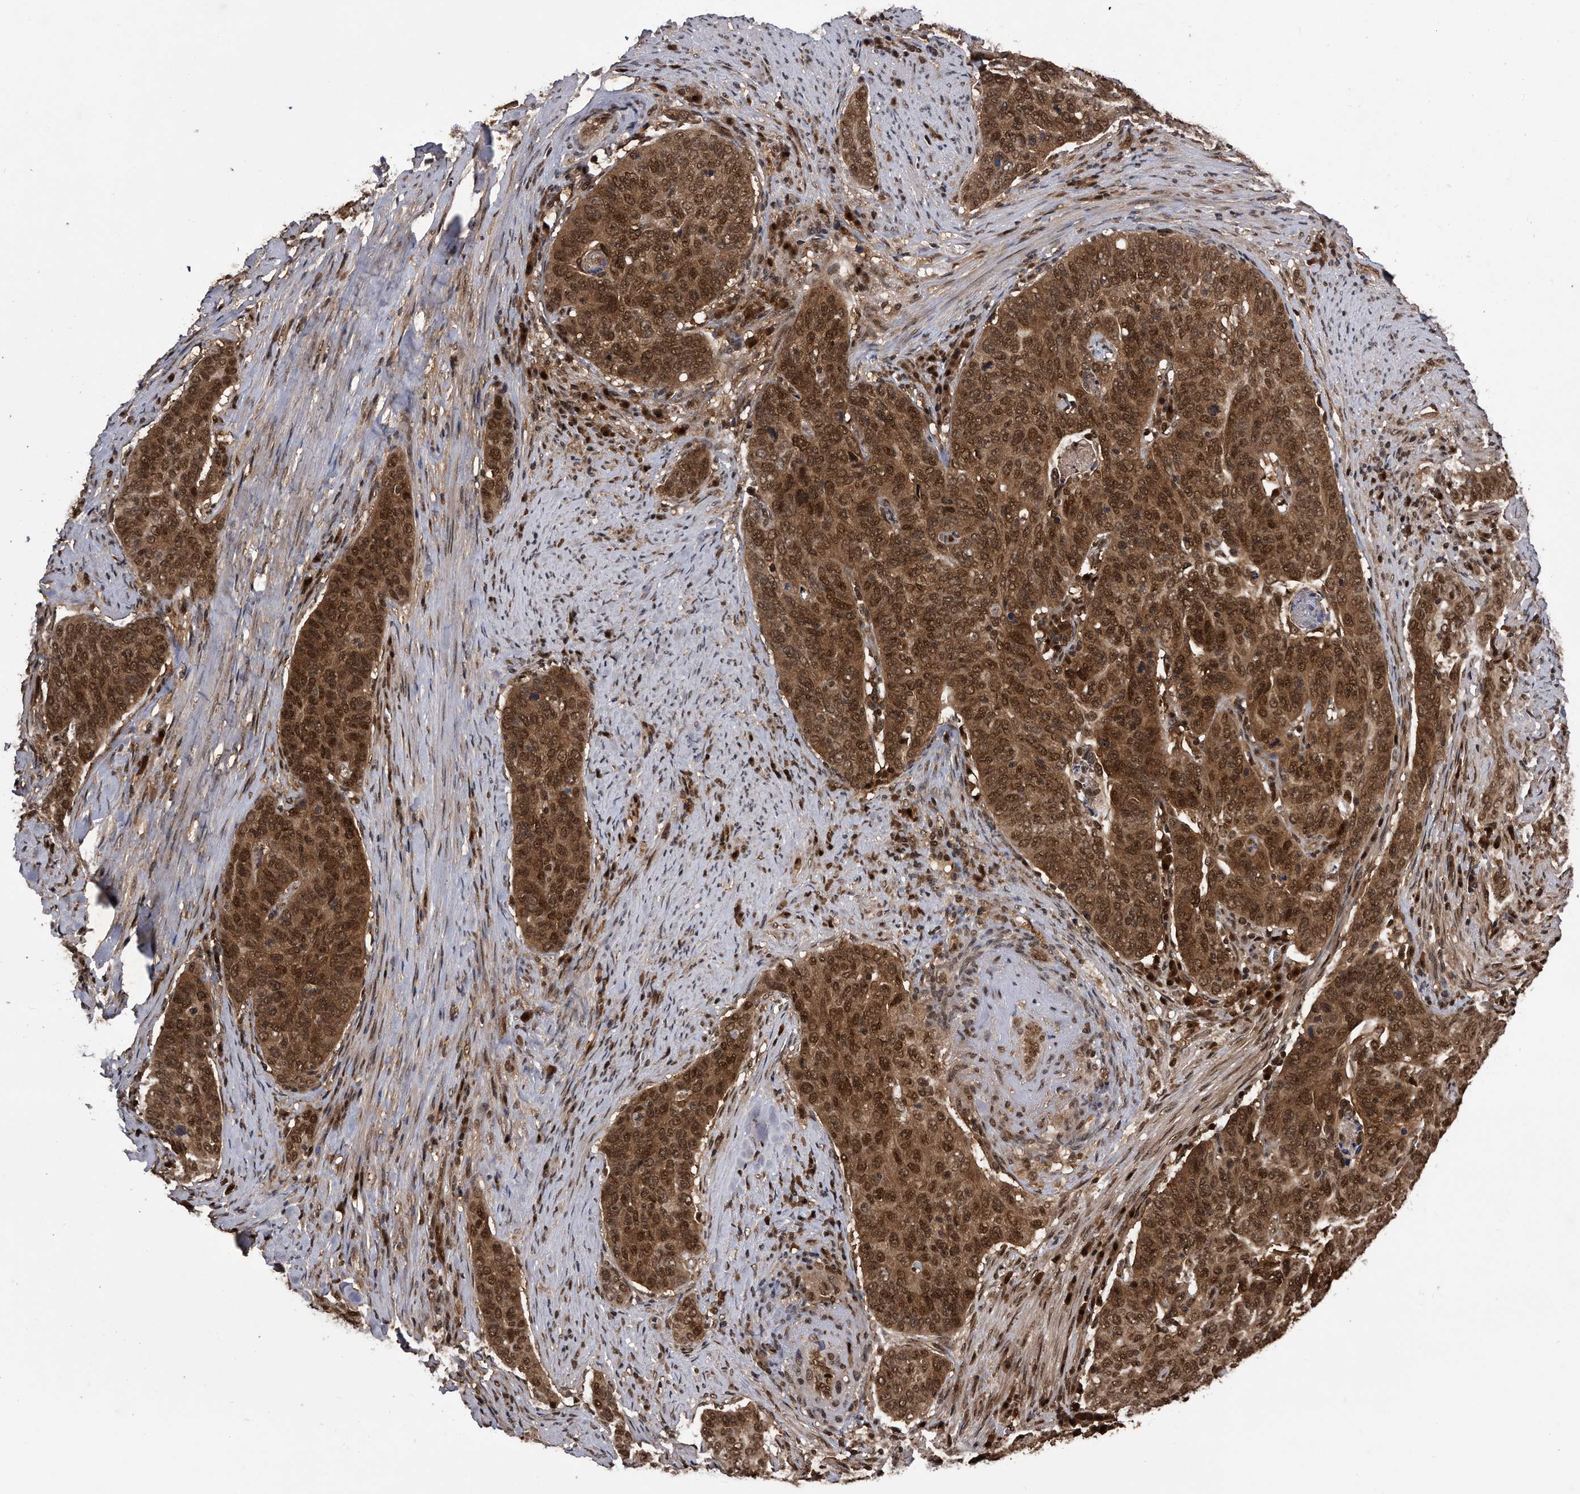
{"staining": {"intensity": "strong", "quantity": ">75%", "location": "cytoplasmic/membranous,nuclear"}, "tissue": "cervical cancer", "cell_type": "Tumor cells", "image_type": "cancer", "snomed": [{"axis": "morphology", "description": "Squamous cell carcinoma, NOS"}, {"axis": "topography", "description": "Cervix"}], "caption": "Human cervical cancer stained with a protein marker displays strong staining in tumor cells.", "gene": "RAD23B", "patient": {"sex": "female", "age": 60}}